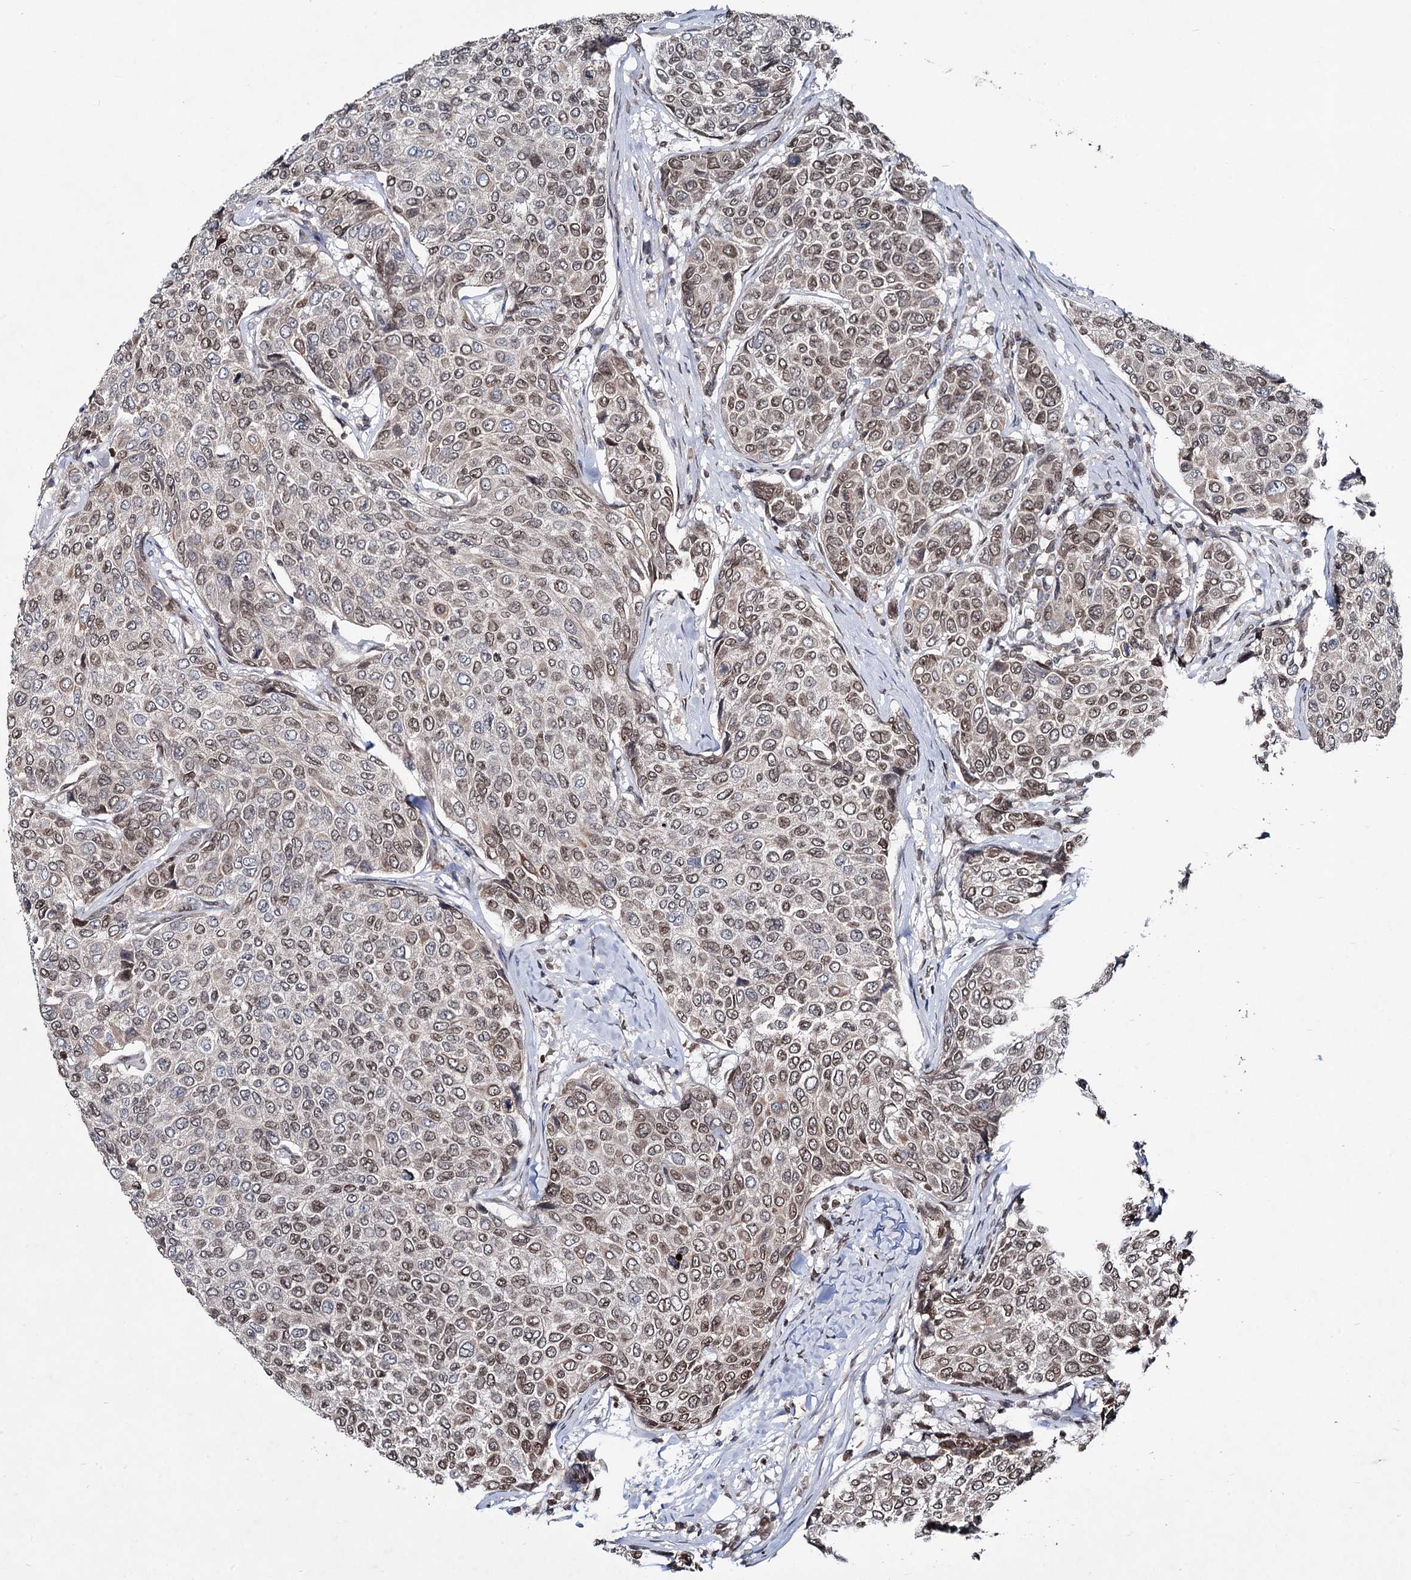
{"staining": {"intensity": "weak", "quantity": ">75%", "location": "cytoplasmic/membranous,nuclear"}, "tissue": "breast cancer", "cell_type": "Tumor cells", "image_type": "cancer", "snomed": [{"axis": "morphology", "description": "Duct carcinoma"}, {"axis": "topography", "description": "Breast"}], "caption": "This is a histology image of immunohistochemistry staining of infiltrating ductal carcinoma (breast), which shows weak positivity in the cytoplasmic/membranous and nuclear of tumor cells.", "gene": "RNF6", "patient": {"sex": "female", "age": 55}}